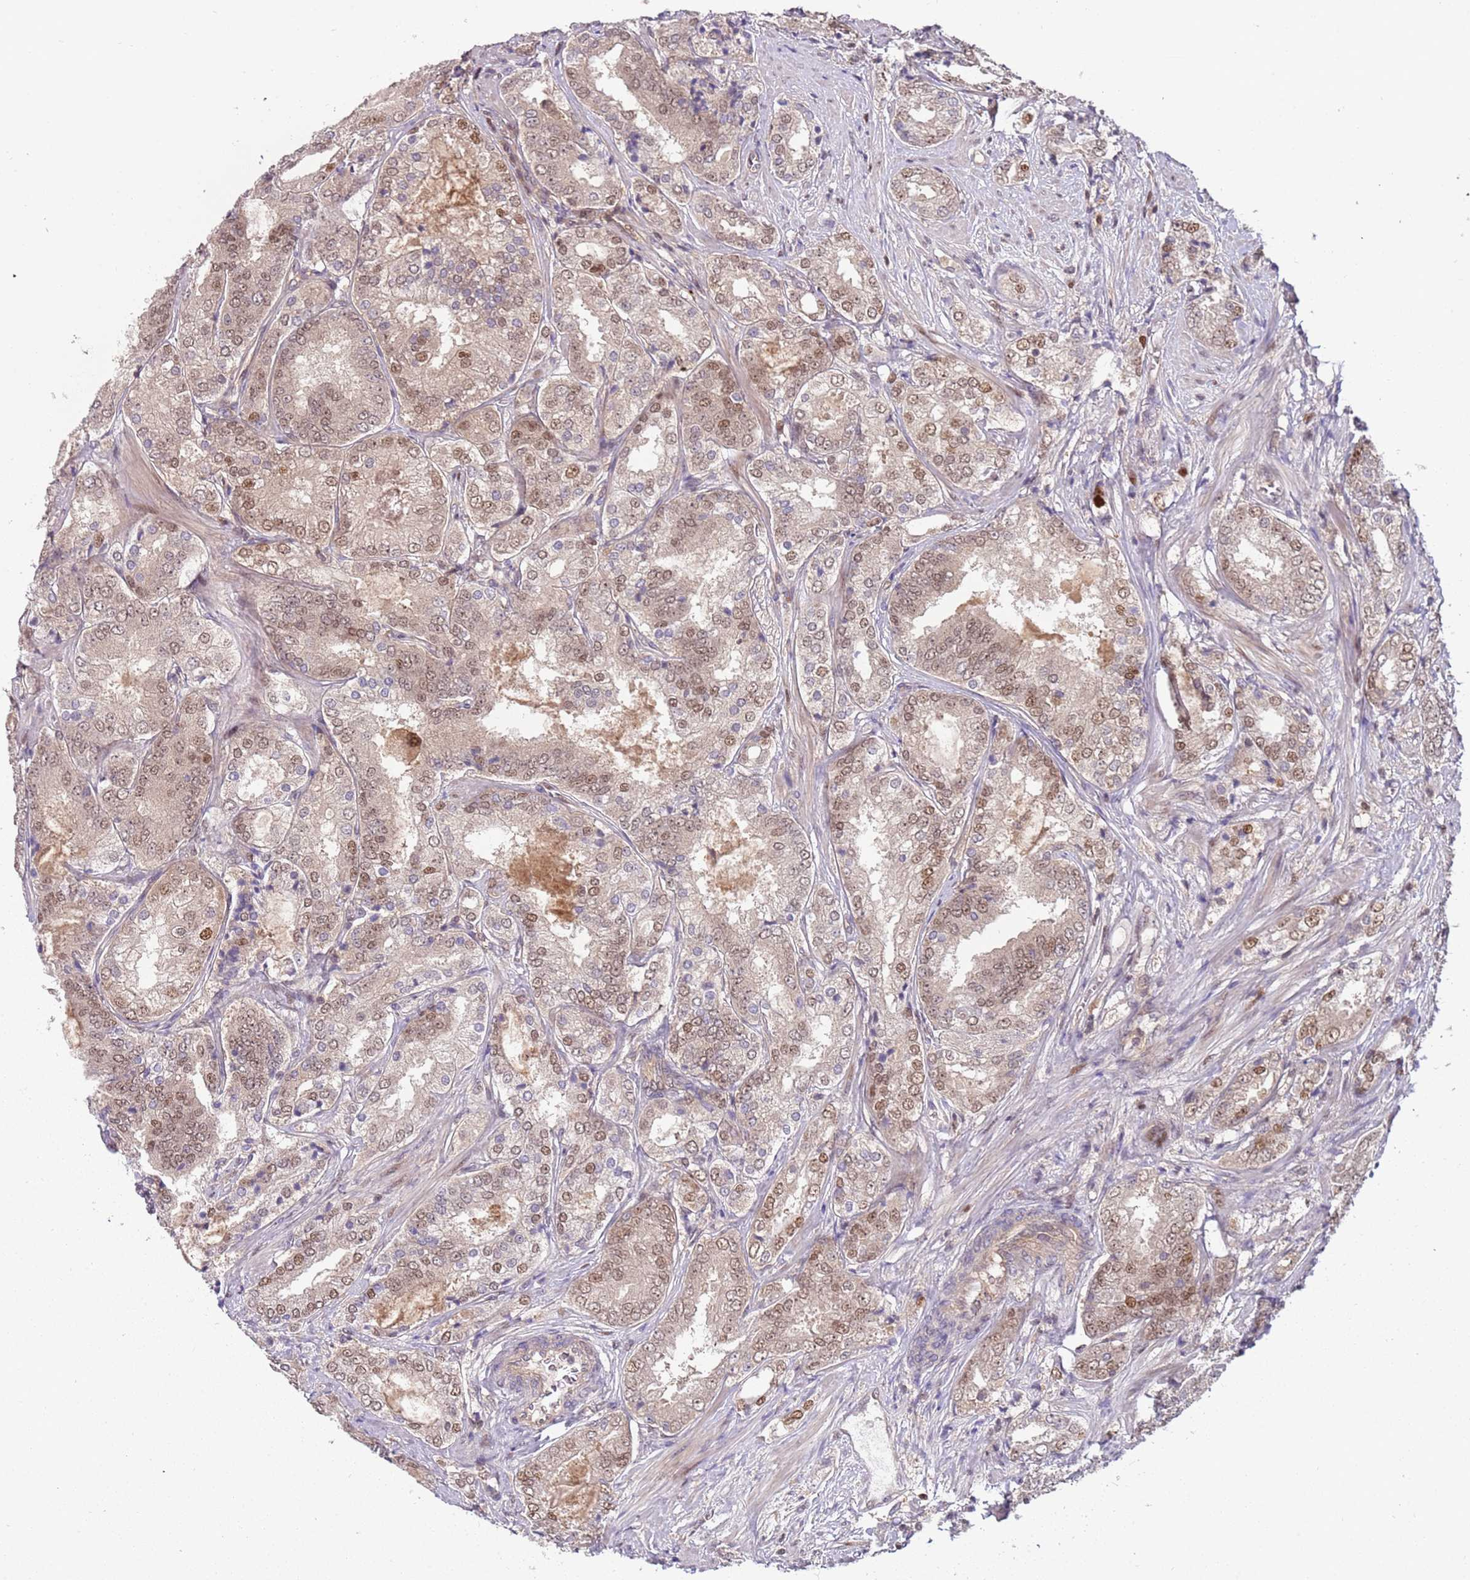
{"staining": {"intensity": "moderate", "quantity": ">75%", "location": "nuclear"}, "tissue": "prostate cancer", "cell_type": "Tumor cells", "image_type": "cancer", "snomed": [{"axis": "morphology", "description": "Adenocarcinoma, High grade"}, {"axis": "topography", "description": "Prostate"}], "caption": "High-grade adenocarcinoma (prostate) tissue exhibits moderate nuclear positivity in about >75% of tumor cells, visualized by immunohistochemistry.", "gene": "GSTO2", "patient": {"sex": "male", "age": 63}}